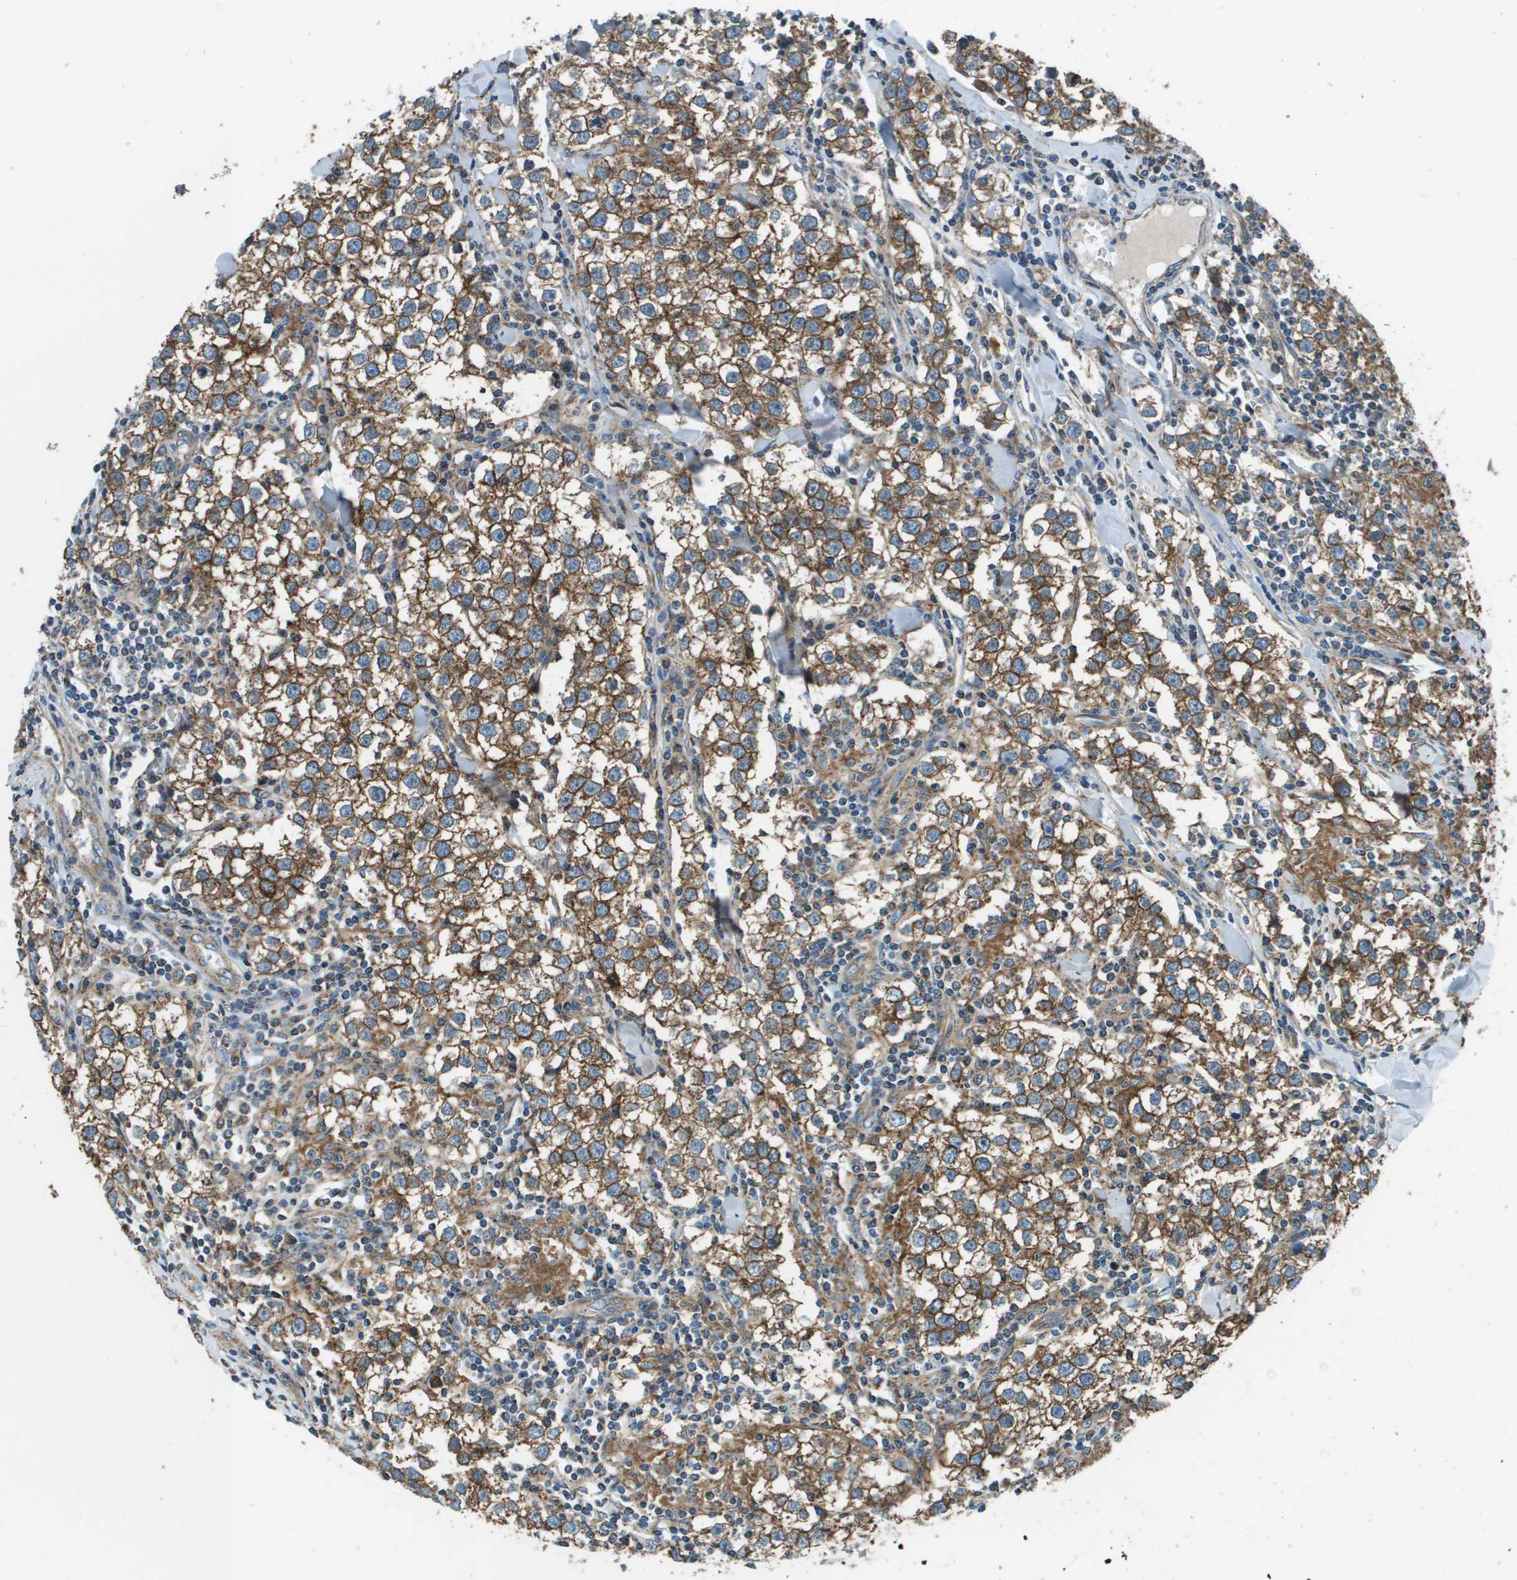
{"staining": {"intensity": "moderate", "quantity": ">75%", "location": "cytoplasmic/membranous"}, "tissue": "testis cancer", "cell_type": "Tumor cells", "image_type": "cancer", "snomed": [{"axis": "morphology", "description": "Seminoma, NOS"}, {"axis": "morphology", "description": "Carcinoma, Embryonal, NOS"}, {"axis": "topography", "description": "Testis"}], "caption": "Immunohistochemical staining of human testis seminoma shows medium levels of moderate cytoplasmic/membranous expression in about >75% of tumor cells. Nuclei are stained in blue.", "gene": "TMEM51", "patient": {"sex": "male", "age": 36}}